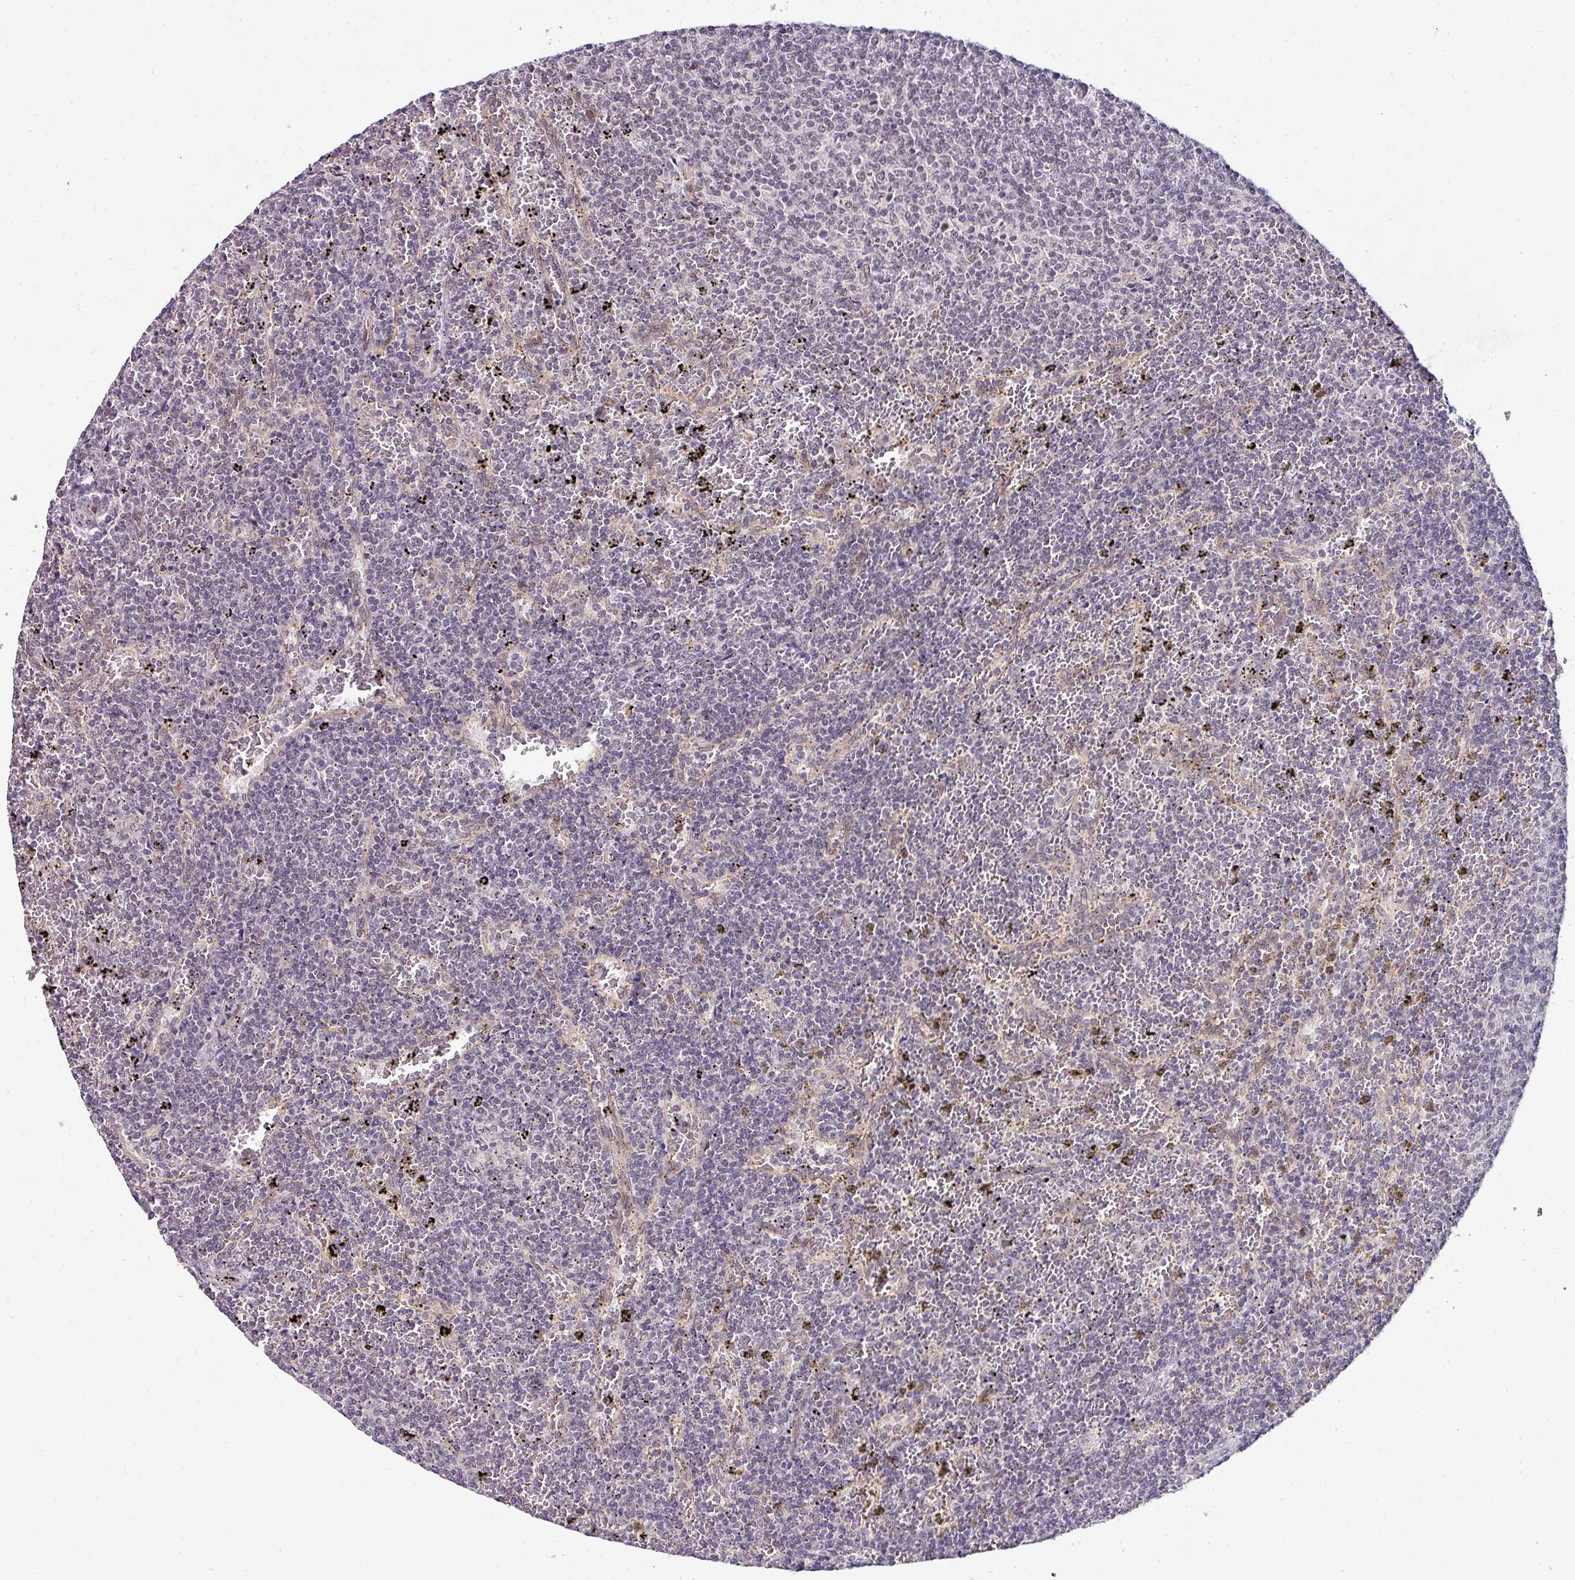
{"staining": {"intensity": "negative", "quantity": "none", "location": "none"}, "tissue": "lymphoma", "cell_type": "Tumor cells", "image_type": "cancer", "snomed": [{"axis": "morphology", "description": "Malignant lymphoma, non-Hodgkin's type, Low grade"}, {"axis": "topography", "description": "Spleen"}], "caption": "Lymphoma was stained to show a protein in brown. There is no significant positivity in tumor cells. (Immunohistochemistry, brightfield microscopy, high magnification).", "gene": "NAPSA", "patient": {"sex": "female", "age": 50}}